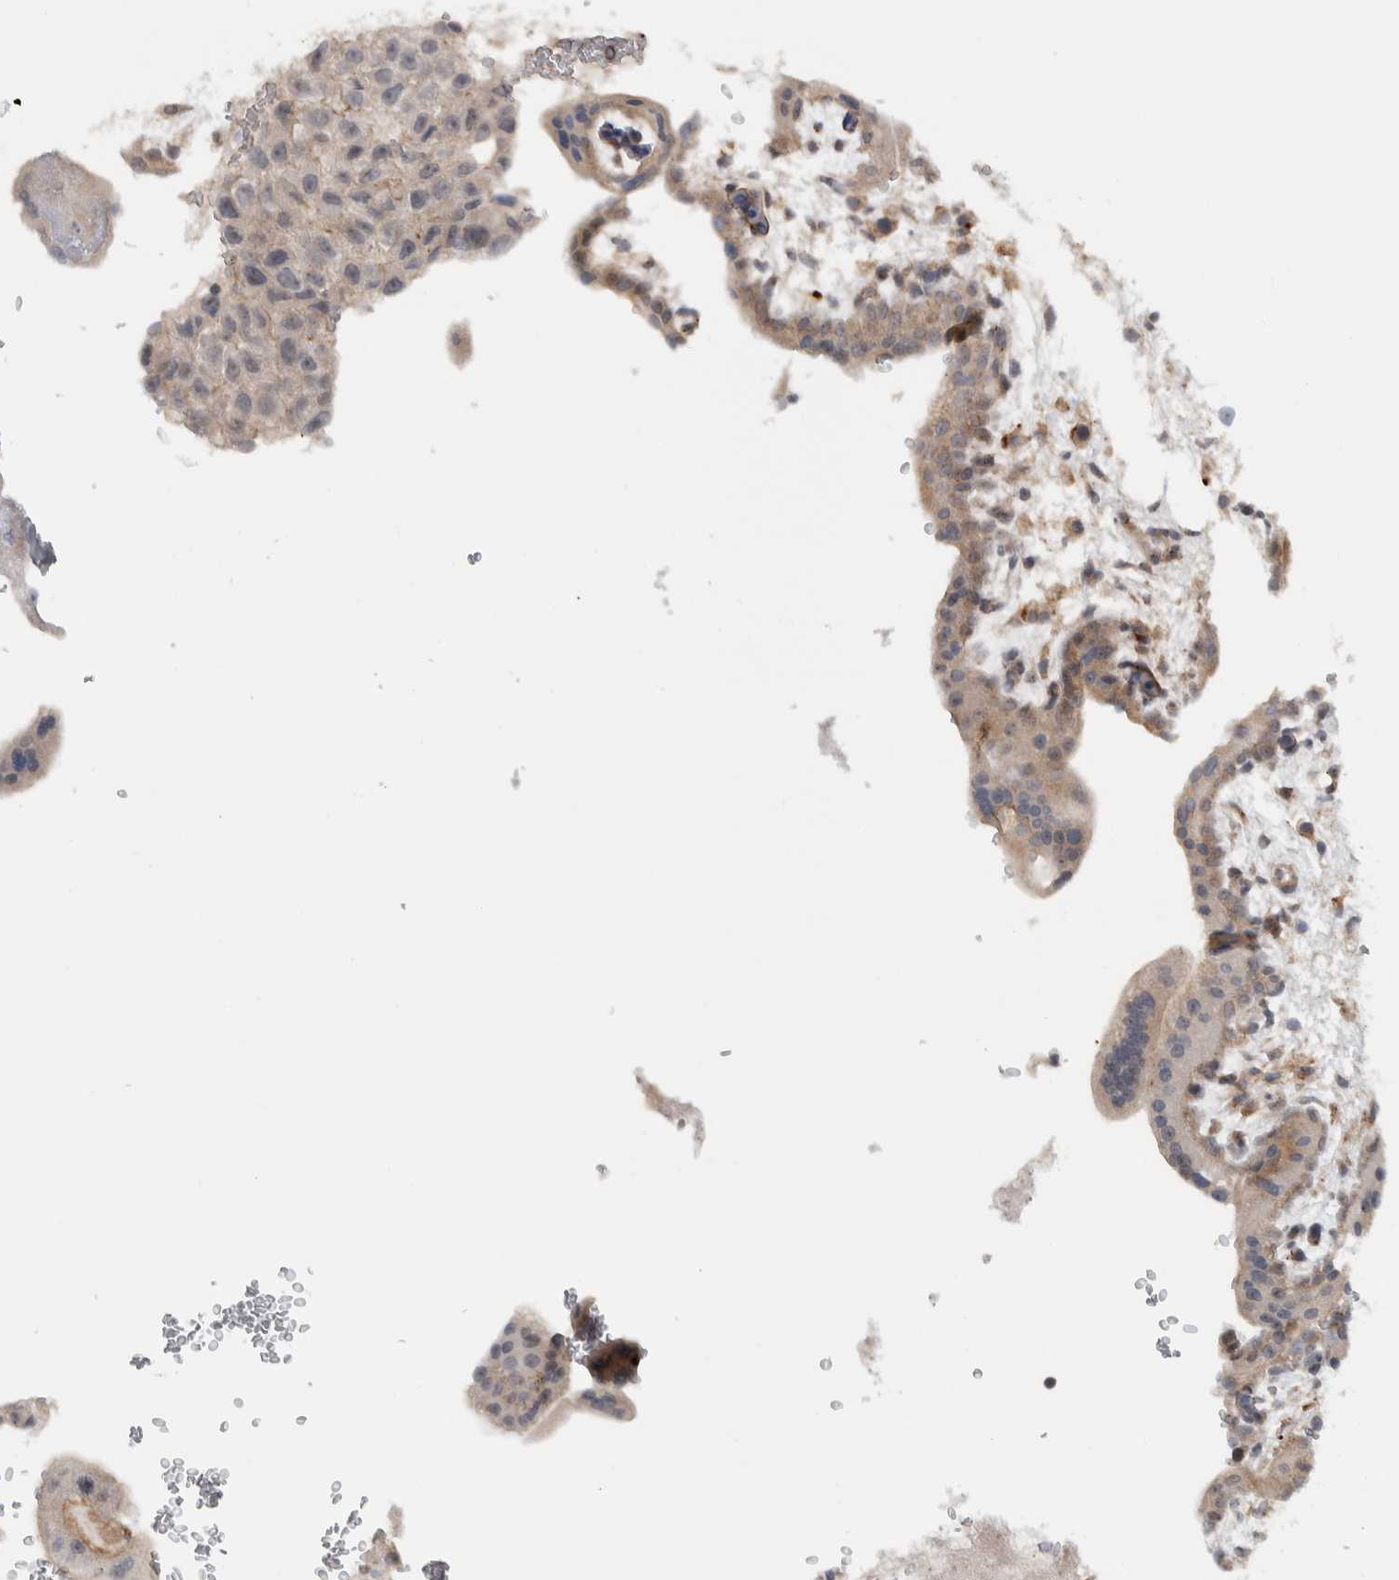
{"staining": {"intensity": "weak", "quantity": "<25%", "location": "cytoplasmic/membranous"}, "tissue": "placenta", "cell_type": "Decidual cells", "image_type": "normal", "snomed": [{"axis": "morphology", "description": "Normal tissue, NOS"}, {"axis": "topography", "description": "Placenta"}], "caption": "Immunohistochemistry (IHC) image of unremarkable placenta: placenta stained with DAB (3,3'-diaminobenzidine) displays no significant protein positivity in decidual cells. The staining was performed using DAB to visualize the protein expression in brown, while the nuclei were stained in blue with hematoxylin (Magnification: 20x).", "gene": "MPRIP", "patient": {"sex": "female", "age": 35}}